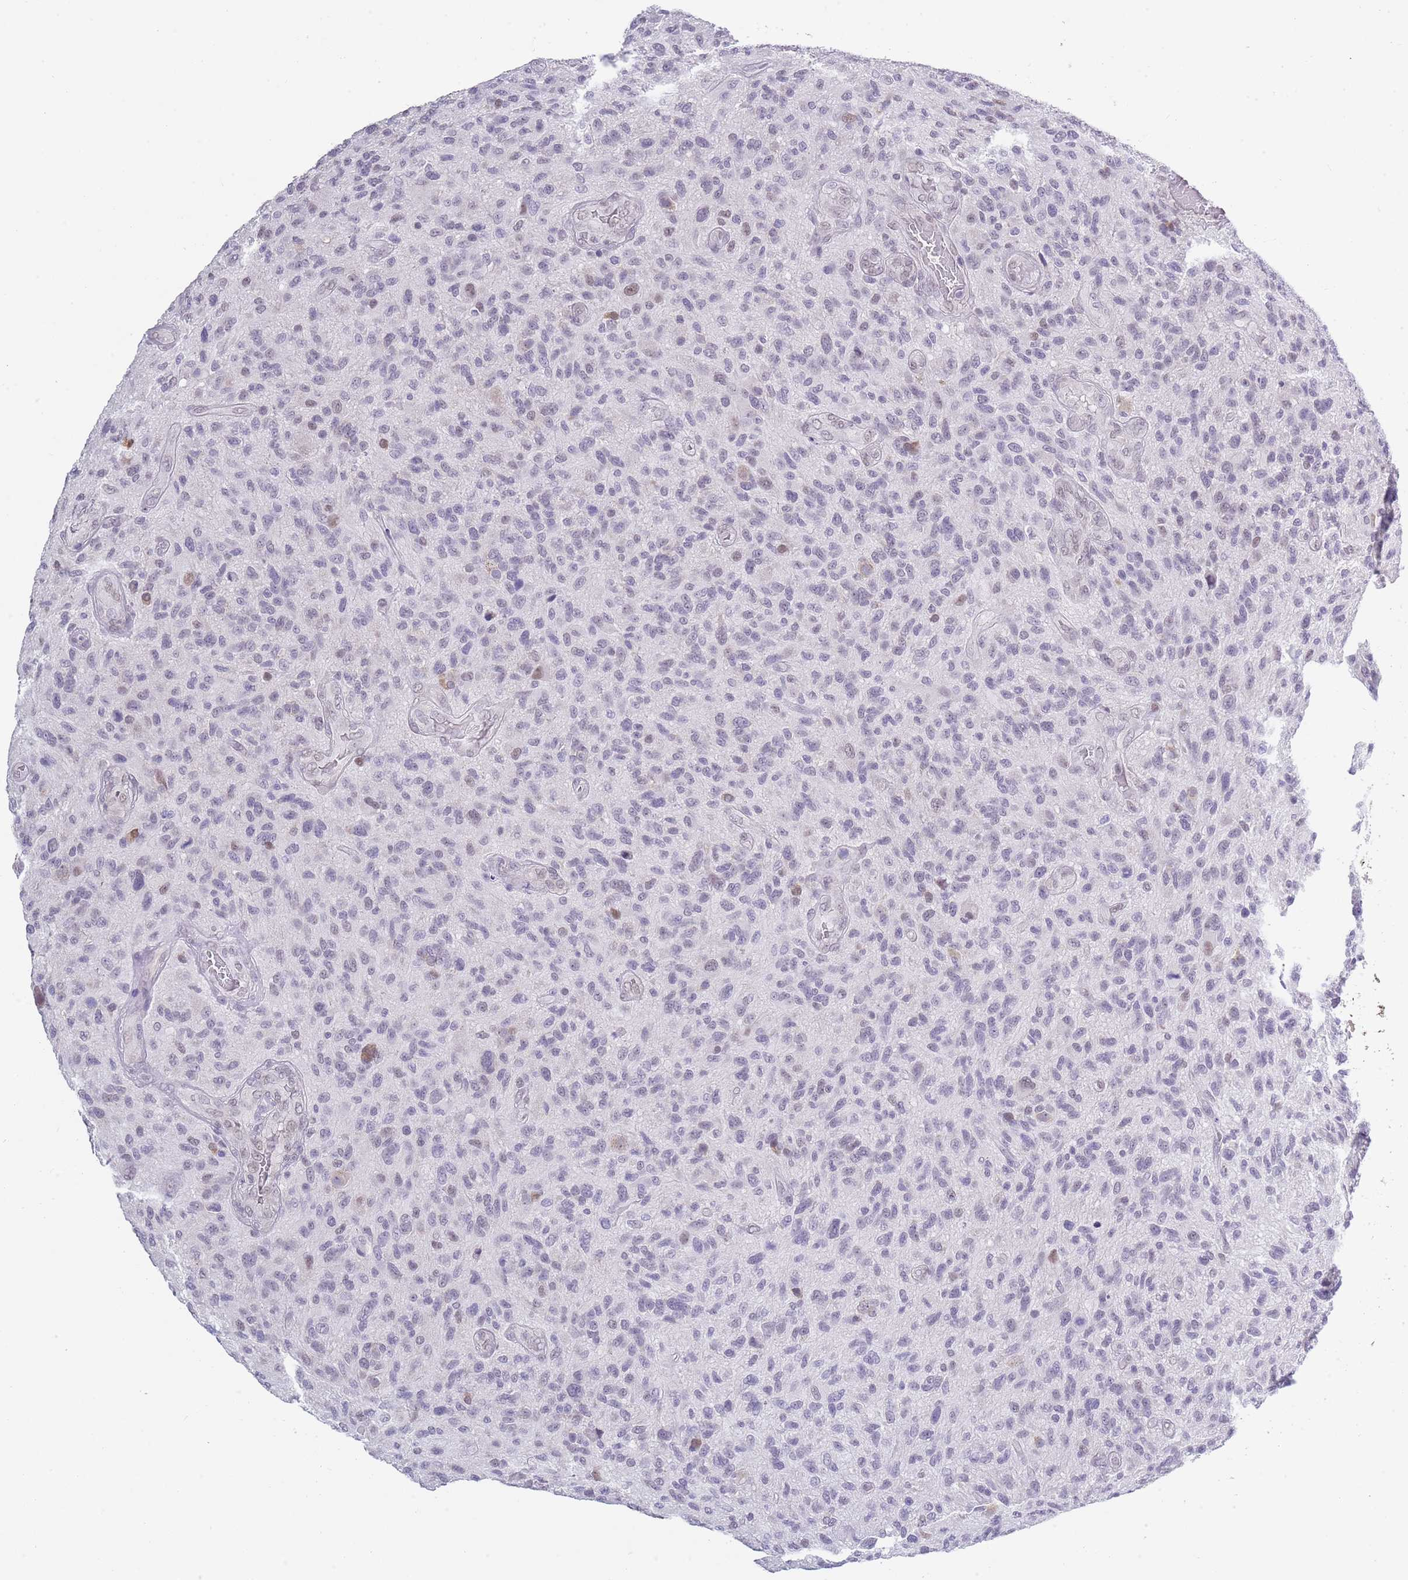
{"staining": {"intensity": "negative", "quantity": "none", "location": "none"}, "tissue": "glioma", "cell_type": "Tumor cells", "image_type": "cancer", "snomed": [{"axis": "morphology", "description": "Glioma, malignant, High grade"}, {"axis": "topography", "description": "Brain"}], "caption": "The image exhibits no significant expression in tumor cells of glioma. (DAB (3,3'-diaminobenzidine) immunohistochemistry, high magnification).", "gene": "SEPHS2", "patient": {"sex": "male", "age": 47}}